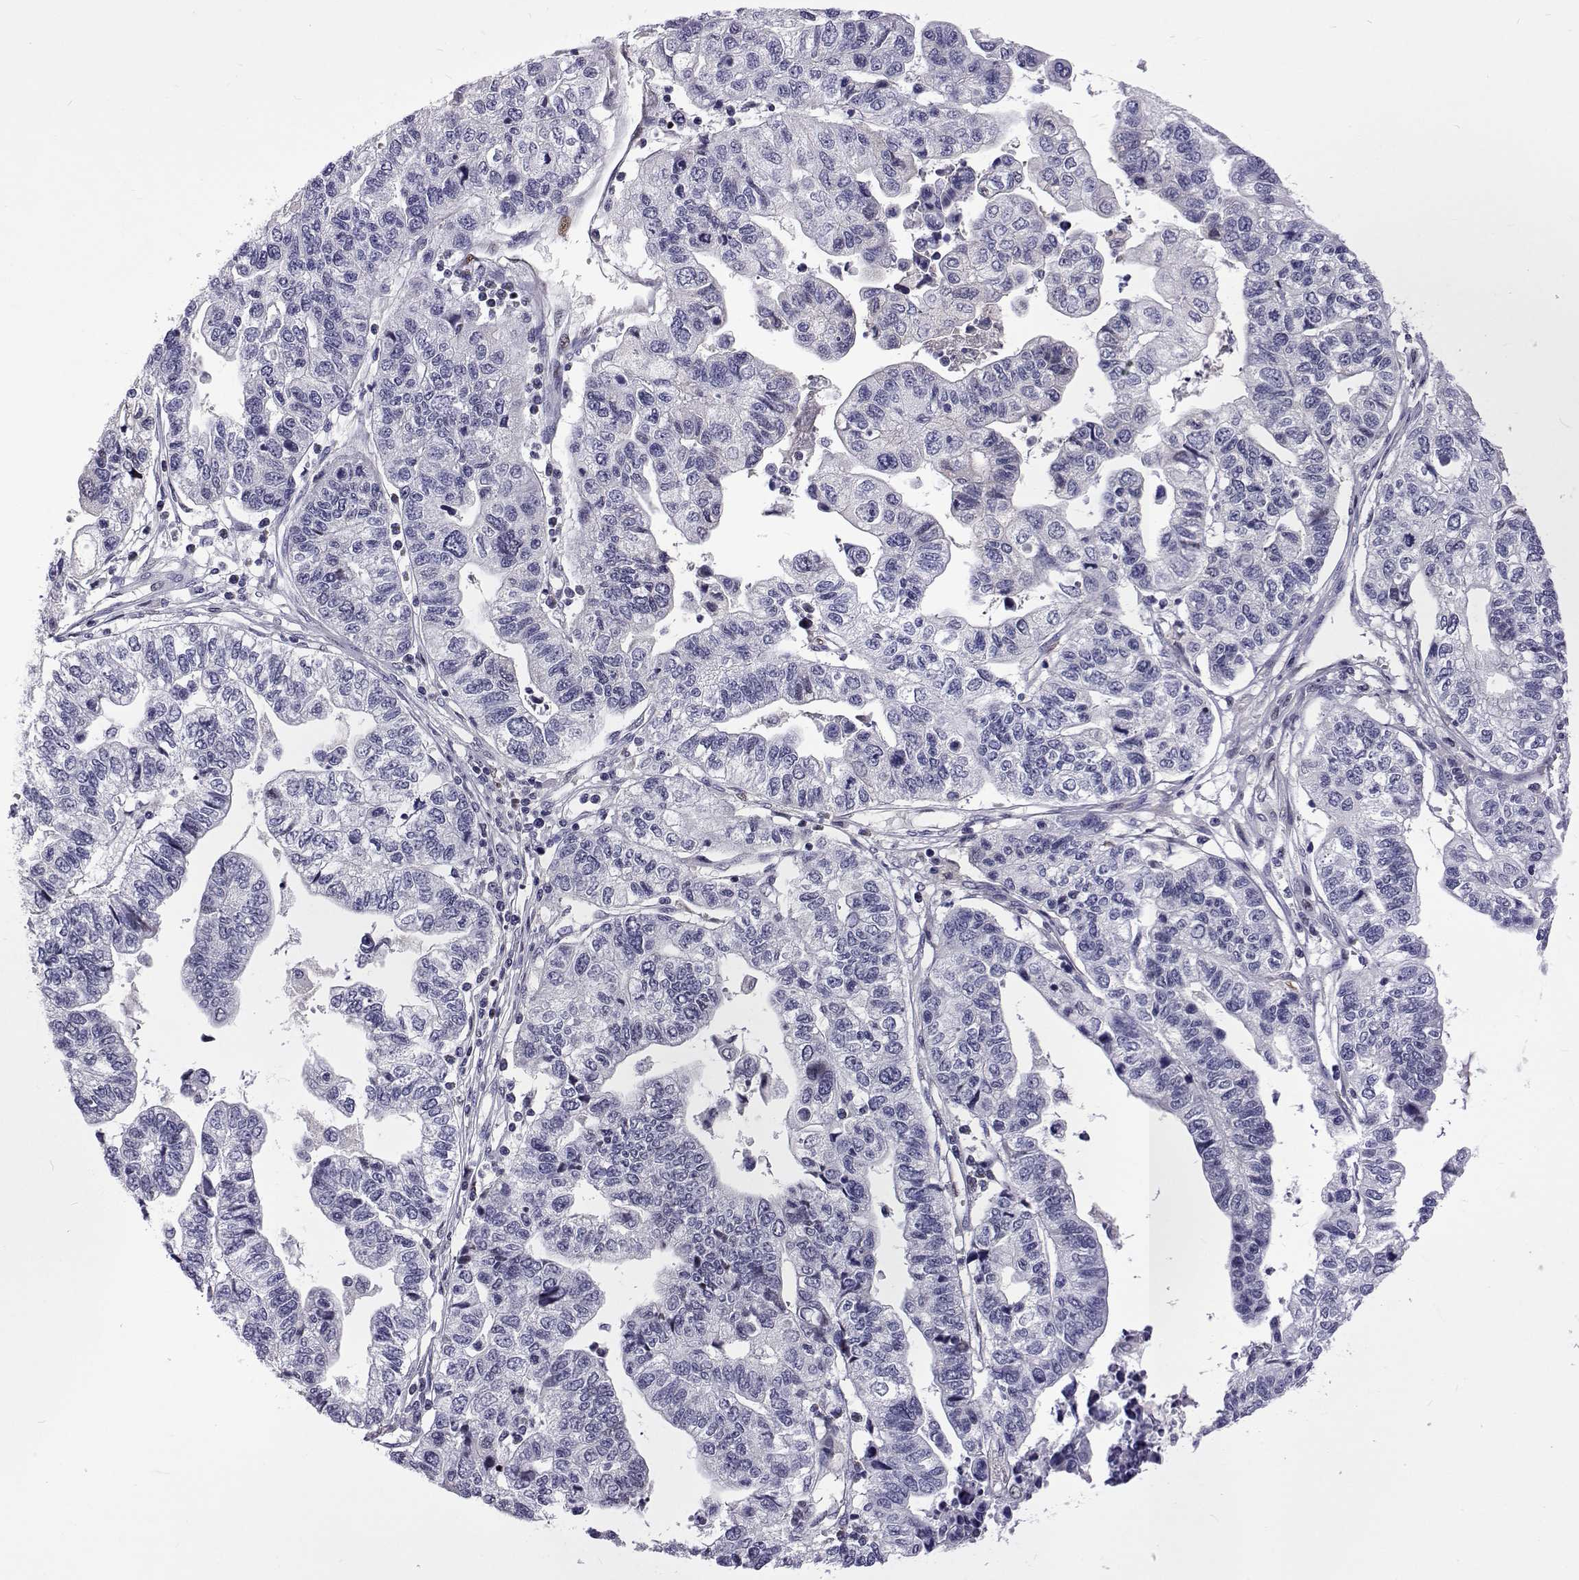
{"staining": {"intensity": "negative", "quantity": "none", "location": "none"}, "tissue": "stomach cancer", "cell_type": "Tumor cells", "image_type": "cancer", "snomed": [{"axis": "morphology", "description": "Adenocarcinoma, NOS"}, {"axis": "topography", "description": "Stomach, upper"}], "caption": "Image shows no significant protein positivity in tumor cells of stomach cancer (adenocarcinoma).", "gene": "TCF15", "patient": {"sex": "female", "age": 67}}